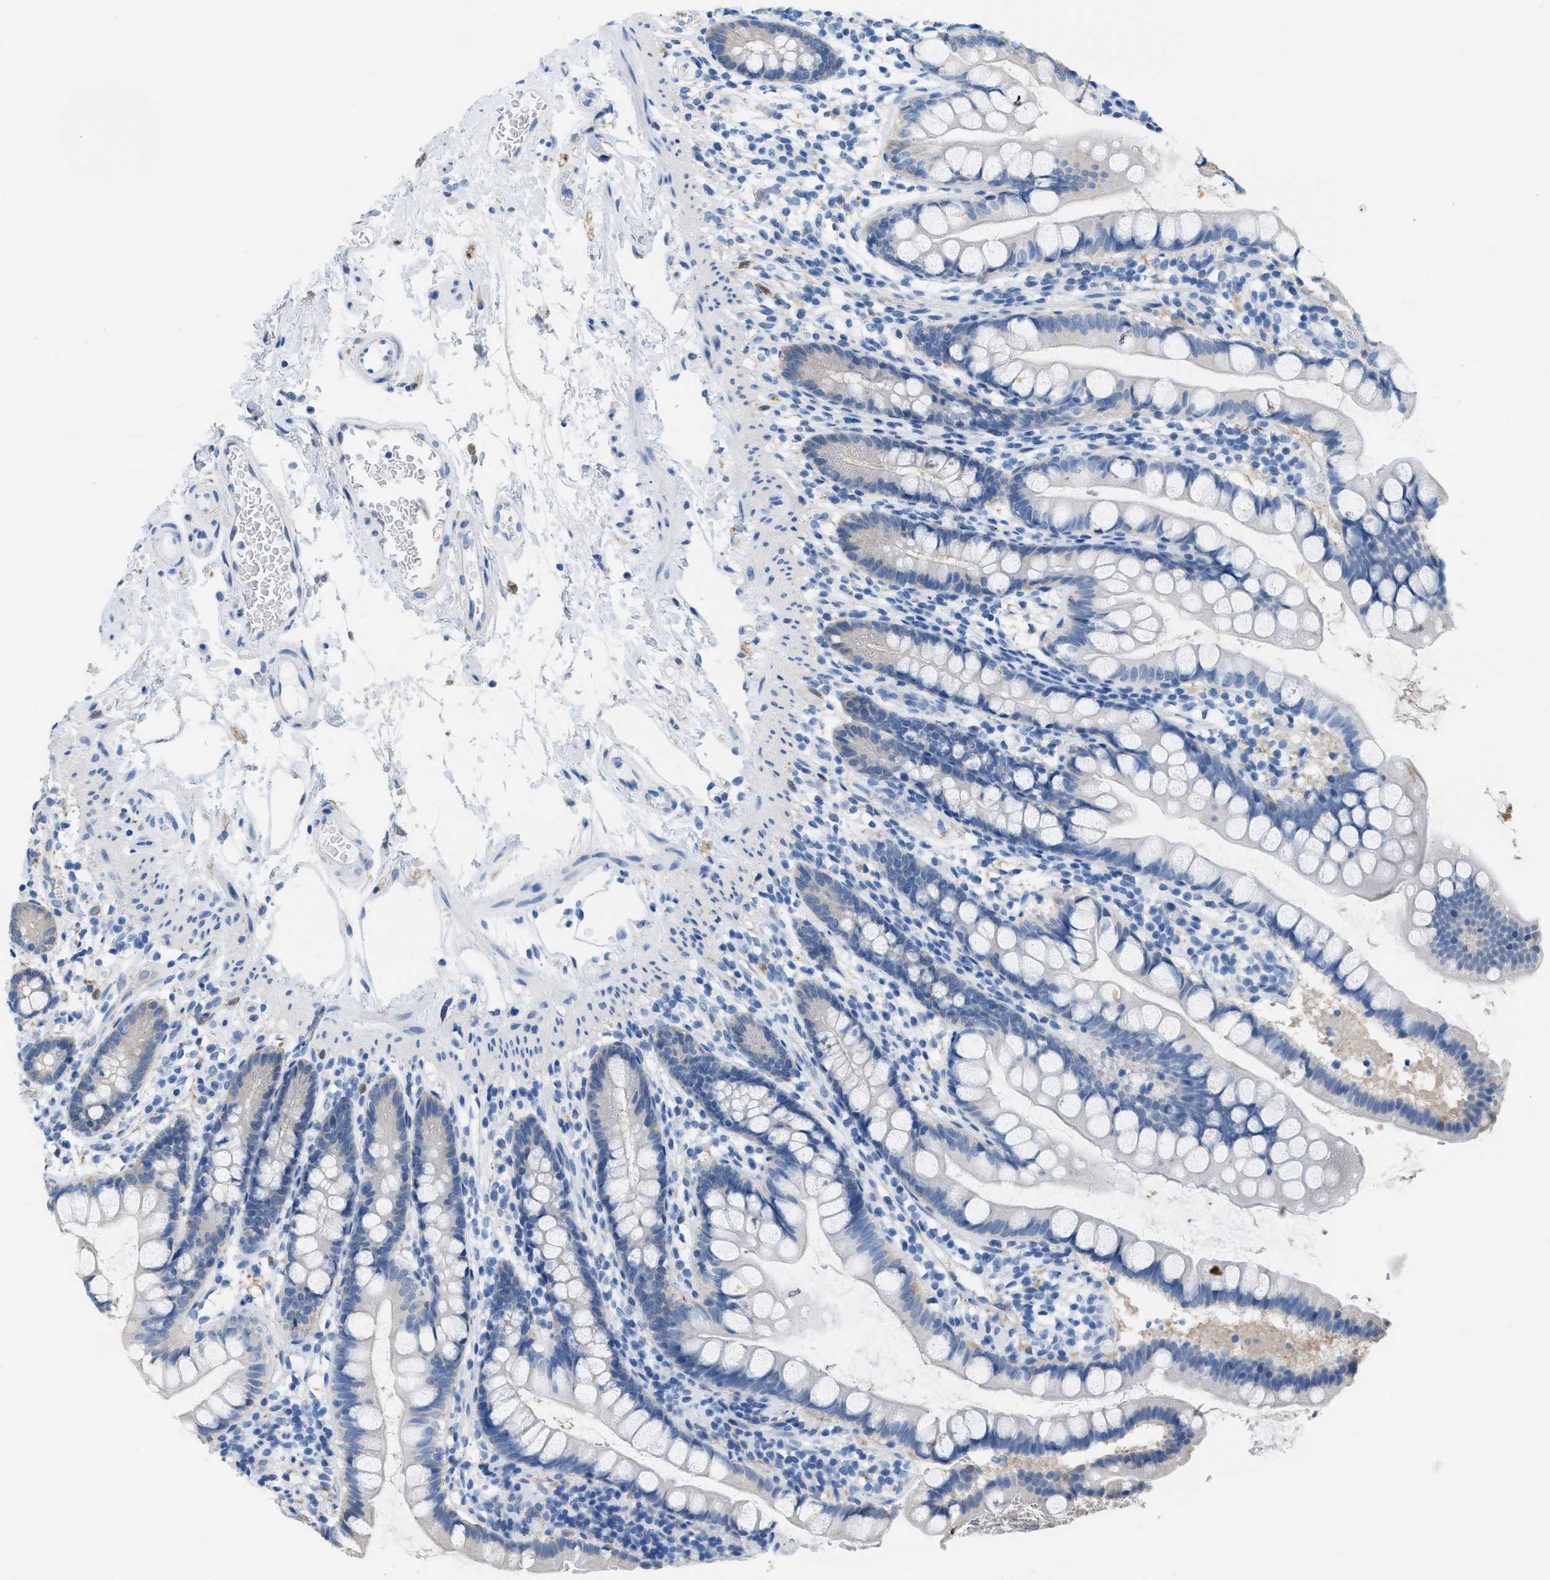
{"staining": {"intensity": "weak", "quantity": "<25%", "location": "cytoplasmic/membranous"}, "tissue": "small intestine", "cell_type": "Glandular cells", "image_type": "normal", "snomed": [{"axis": "morphology", "description": "Normal tissue, NOS"}, {"axis": "topography", "description": "Small intestine"}], "caption": "Glandular cells are negative for protein expression in unremarkable human small intestine. Brightfield microscopy of immunohistochemistry (IHC) stained with DAB (brown) and hematoxylin (blue), captured at high magnification.", "gene": "ASGR1", "patient": {"sex": "female", "age": 84}}